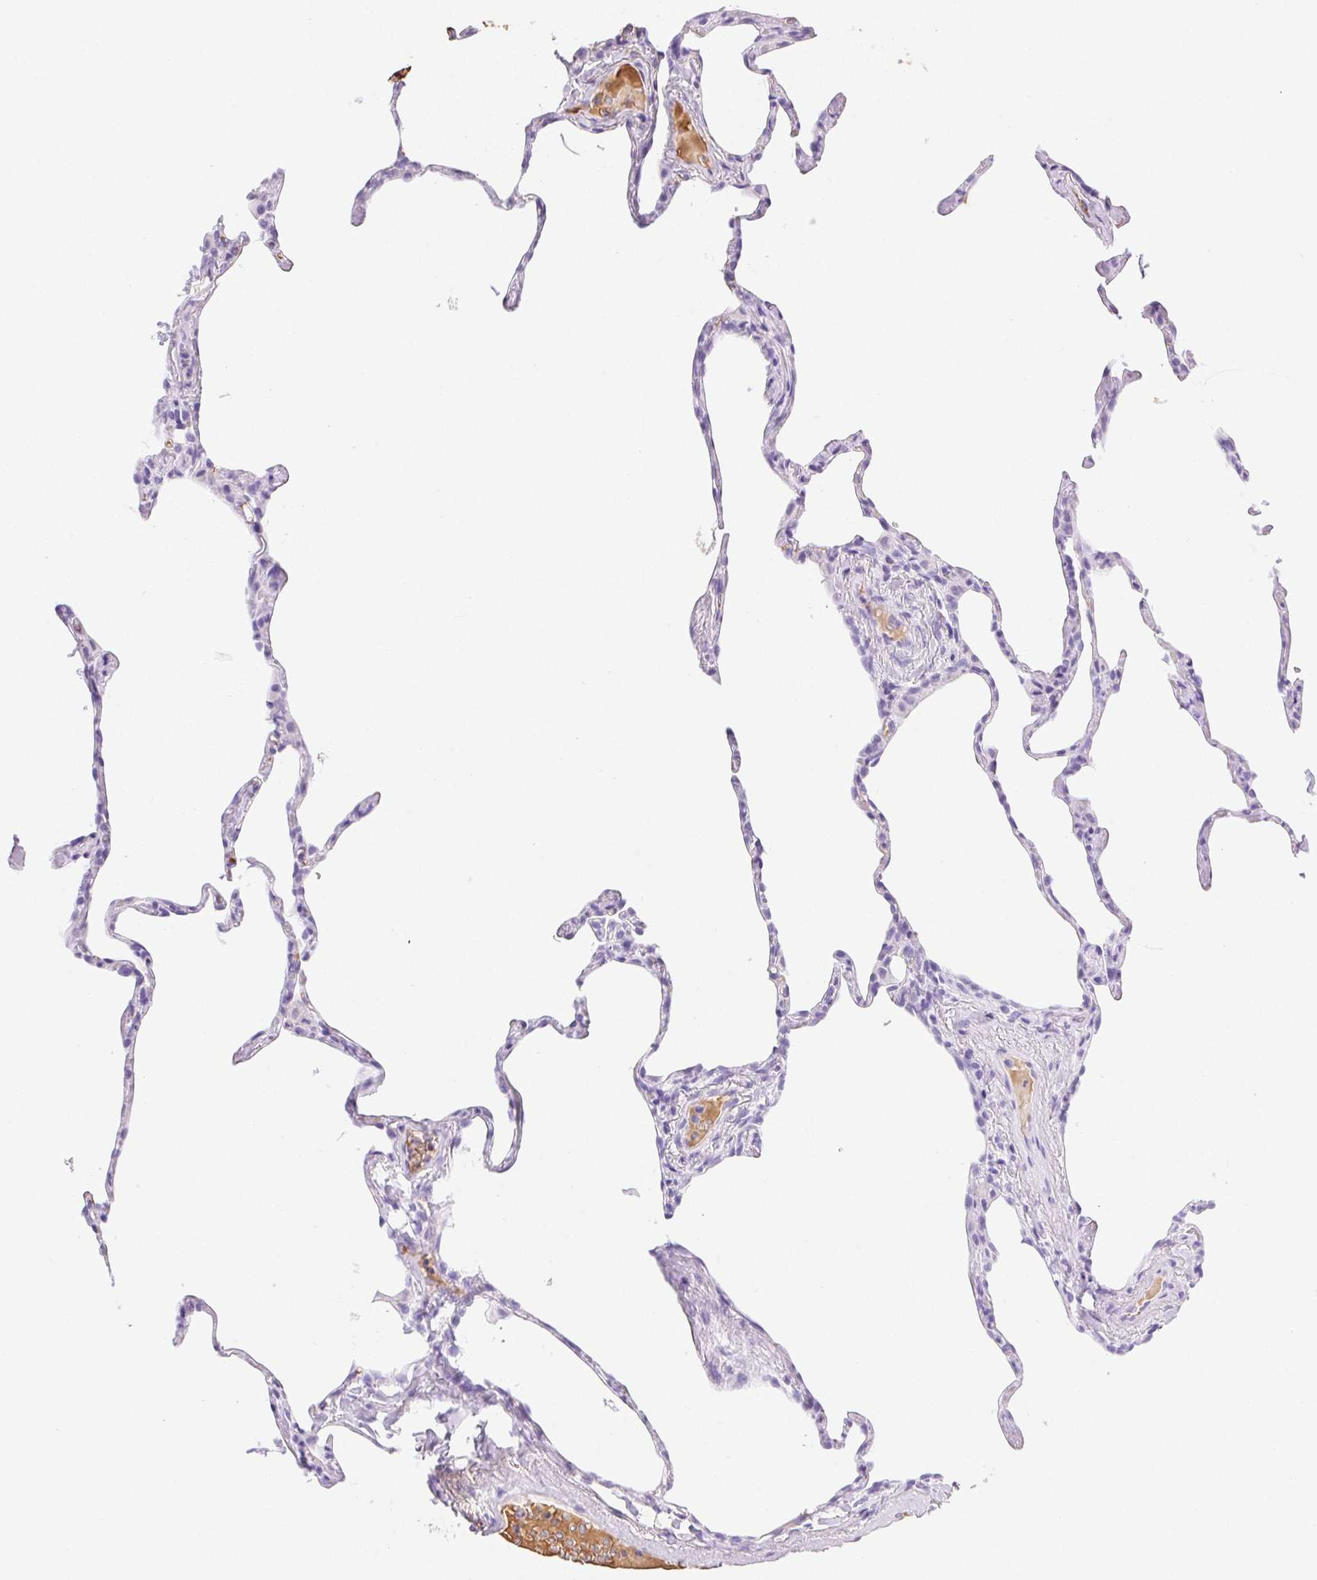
{"staining": {"intensity": "negative", "quantity": "none", "location": "none"}, "tissue": "lung", "cell_type": "Alveolar cells", "image_type": "normal", "snomed": [{"axis": "morphology", "description": "Normal tissue, NOS"}, {"axis": "topography", "description": "Lung"}], "caption": "DAB (3,3'-diaminobenzidine) immunohistochemical staining of unremarkable human lung reveals no significant positivity in alveolar cells. (DAB immunohistochemistry visualized using brightfield microscopy, high magnification).", "gene": "FGA", "patient": {"sex": "male", "age": 65}}